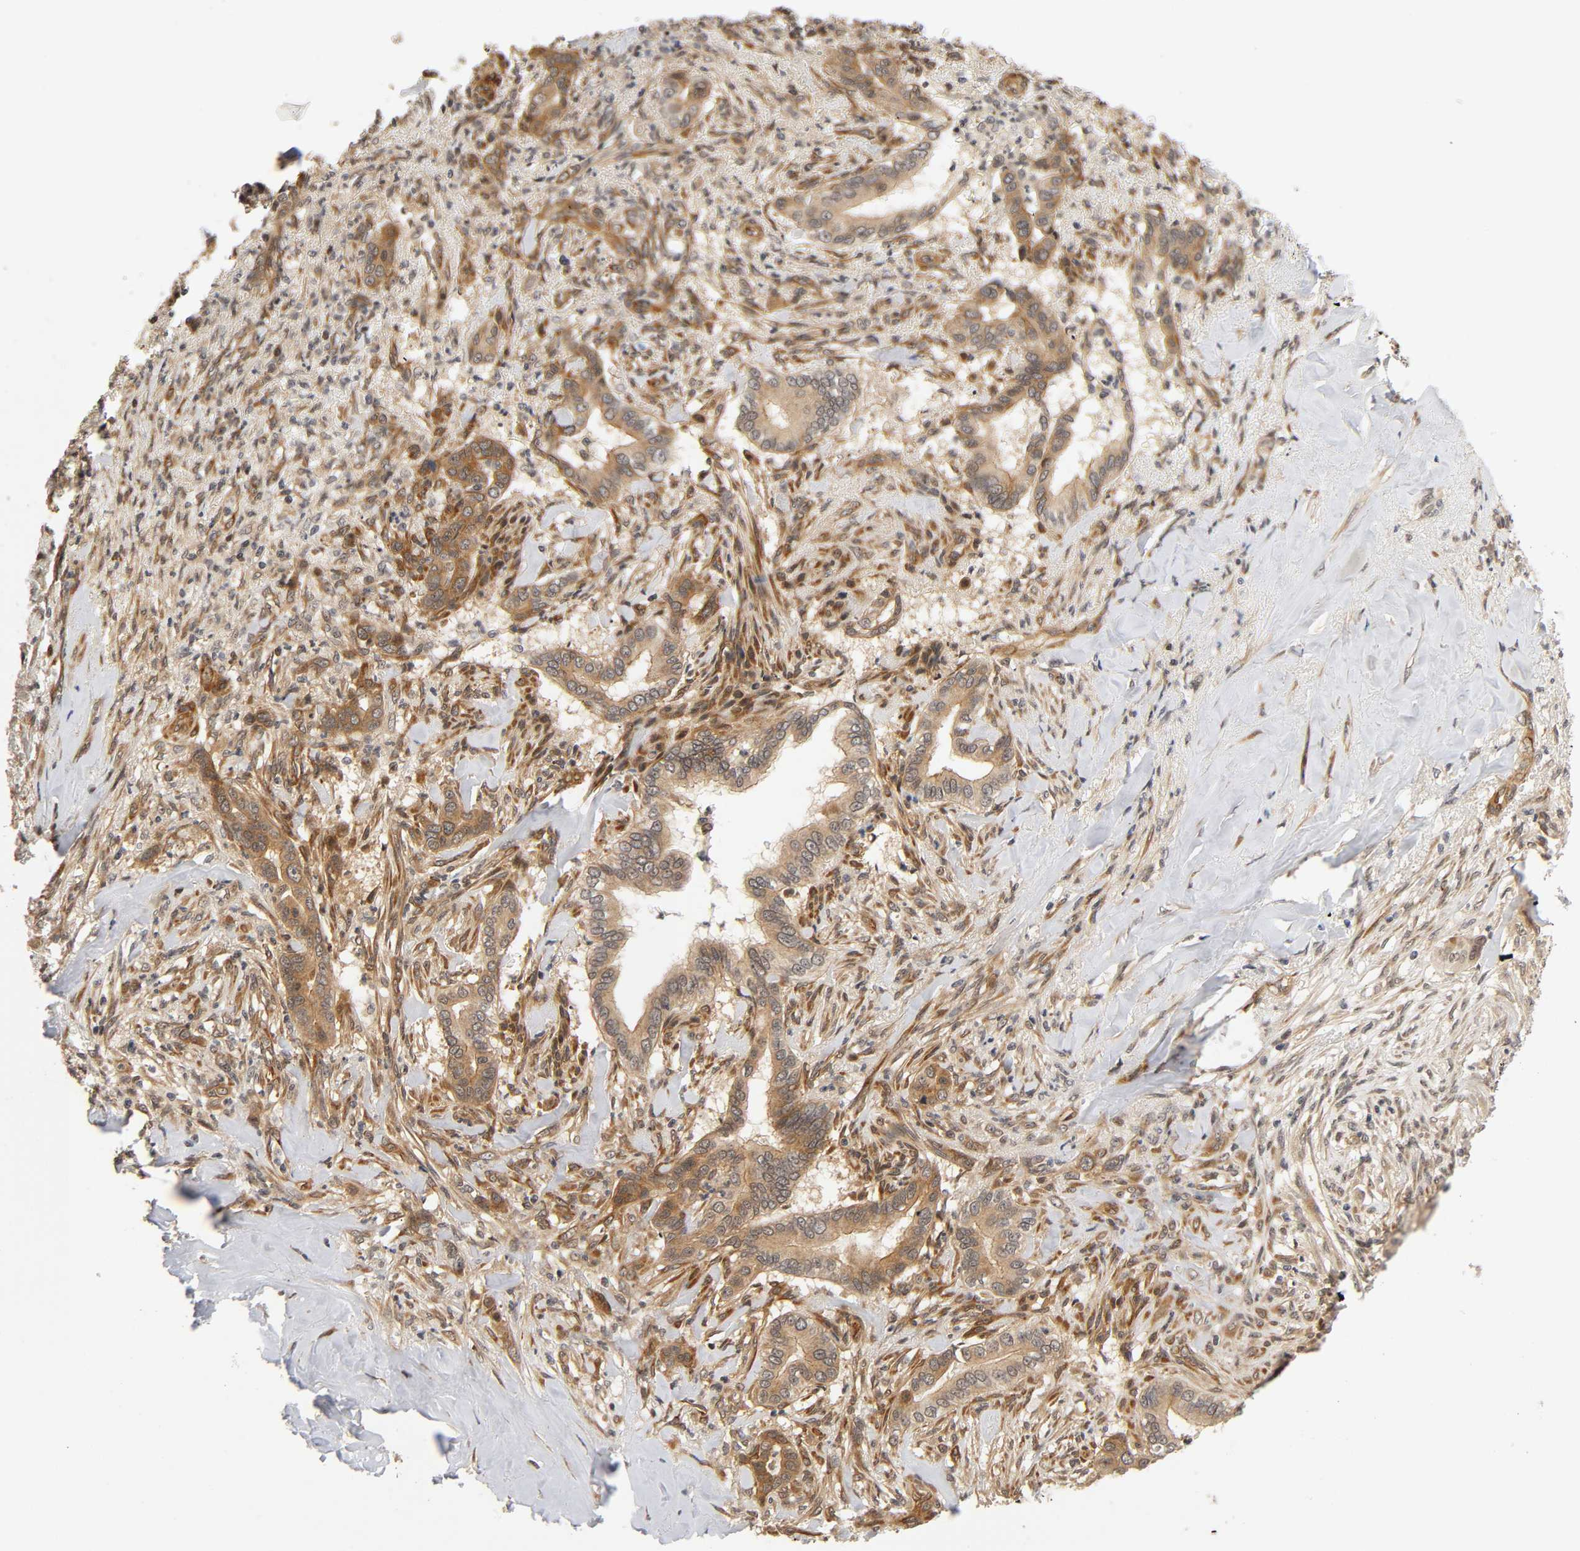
{"staining": {"intensity": "moderate", "quantity": ">75%", "location": "cytoplasmic/membranous"}, "tissue": "liver cancer", "cell_type": "Tumor cells", "image_type": "cancer", "snomed": [{"axis": "morphology", "description": "Cholangiocarcinoma"}, {"axis": "topography", "description": "Liver"}], "caption": "DAB immunohistochemical staining of cholangiocarcinoma (liver) demonstrates moderate cytoplasmic/membranous protein expression in about >75% of tumor cells.", "gene": "IQCJ-SCHIP1", "patient": {"sex": "female", "age": 67}}